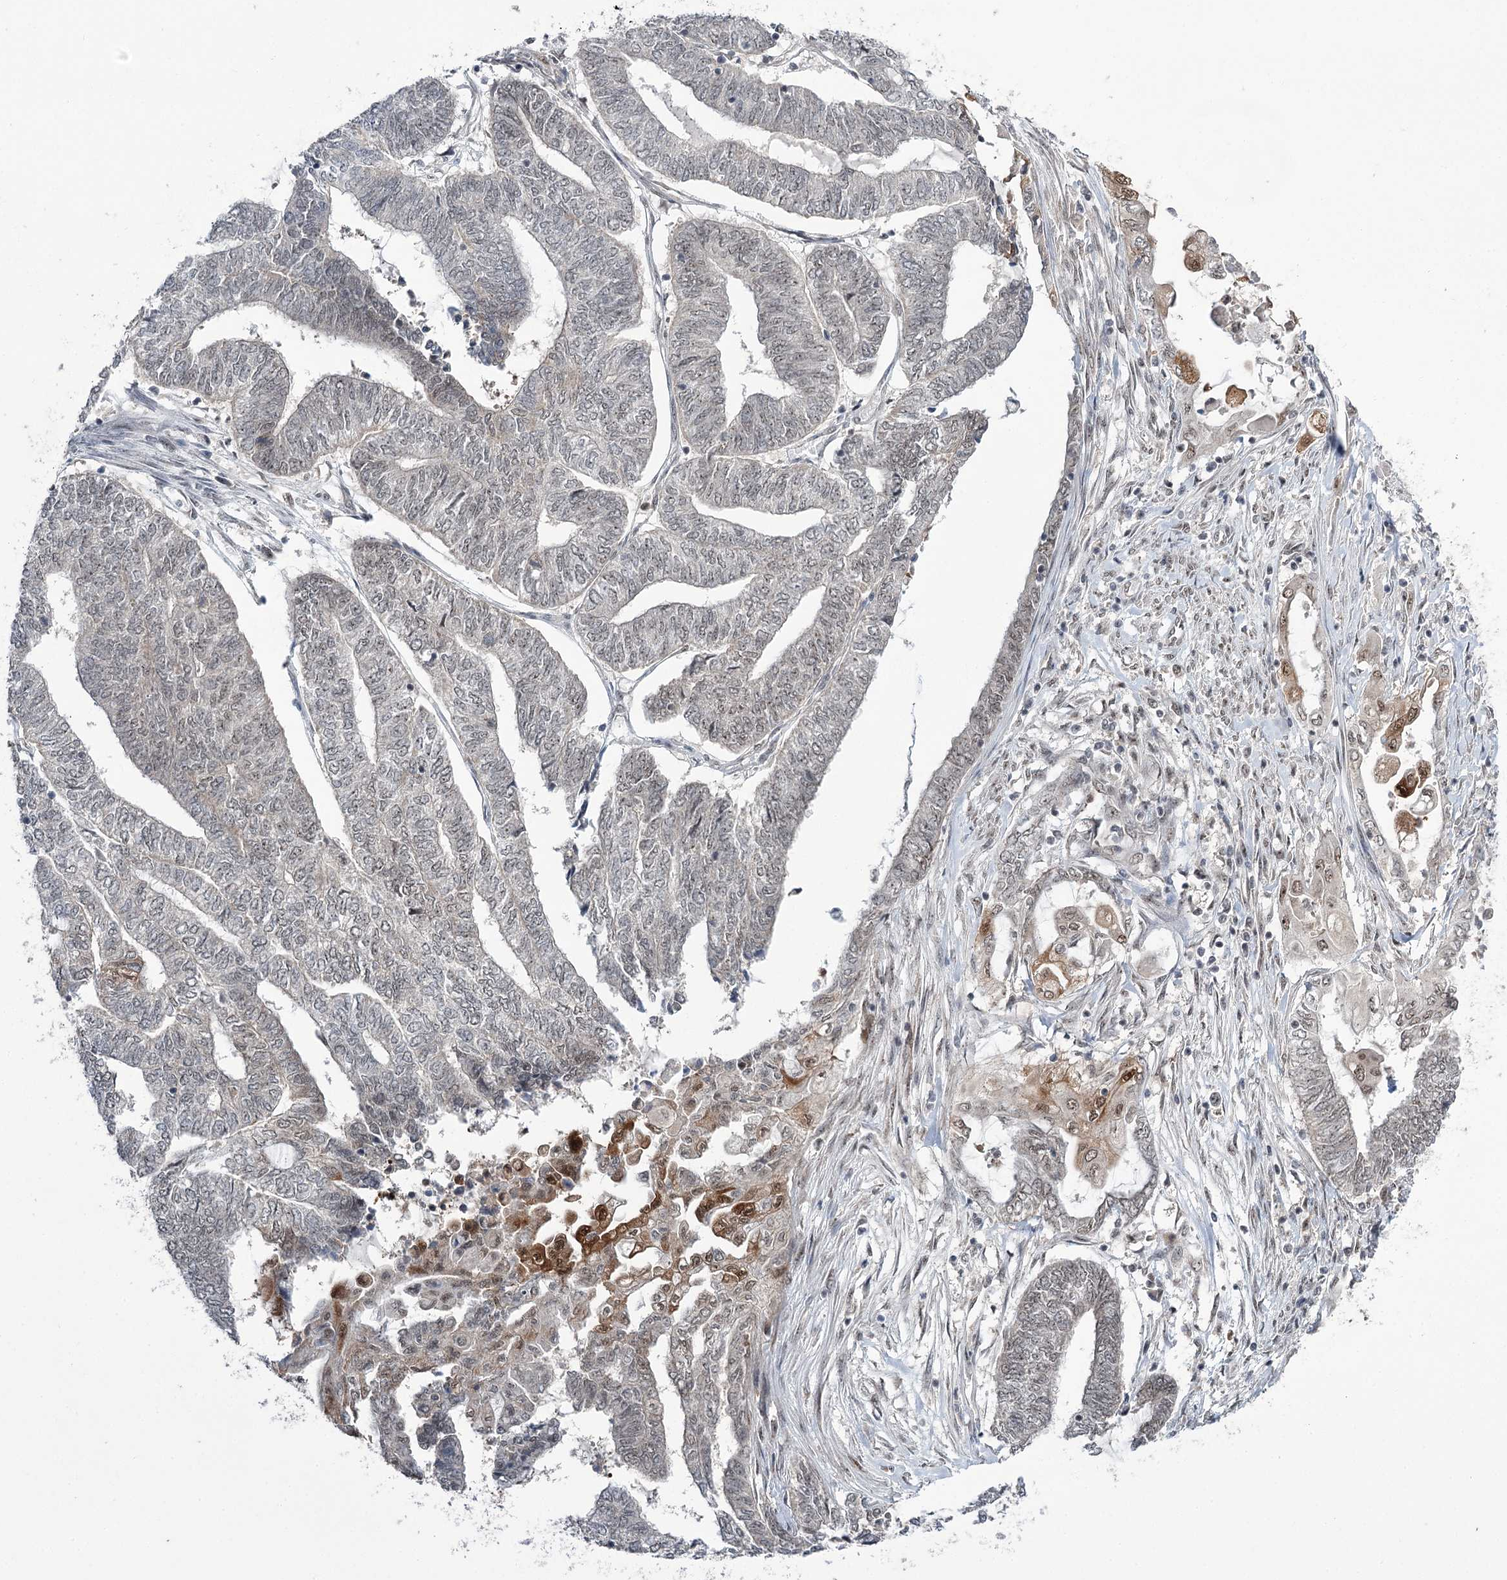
{"staining": {"intensity": "moderate", "quantity": "<25%", "location": "cytoplasmic/membranous,nuclear"}, "tissue": "endometrial cancer", "cell_type": "Tumor cells", "image_type": "cancer", "snomed": [{"axis": "morphology", "description": "Adenocarcinoma, NOS"}, {"axis": "topography", "description": "Uterus"}, {"axis": "topography", "description": "Endometrium"}], "caption": "Endometrial adenocarcinoma tissue shows moderate cytoplasmic/membranous and nuclear staining in about <25% of tumor cells", "gene": "ERCC3", "patient": {"sex": "female", "age": 70}}